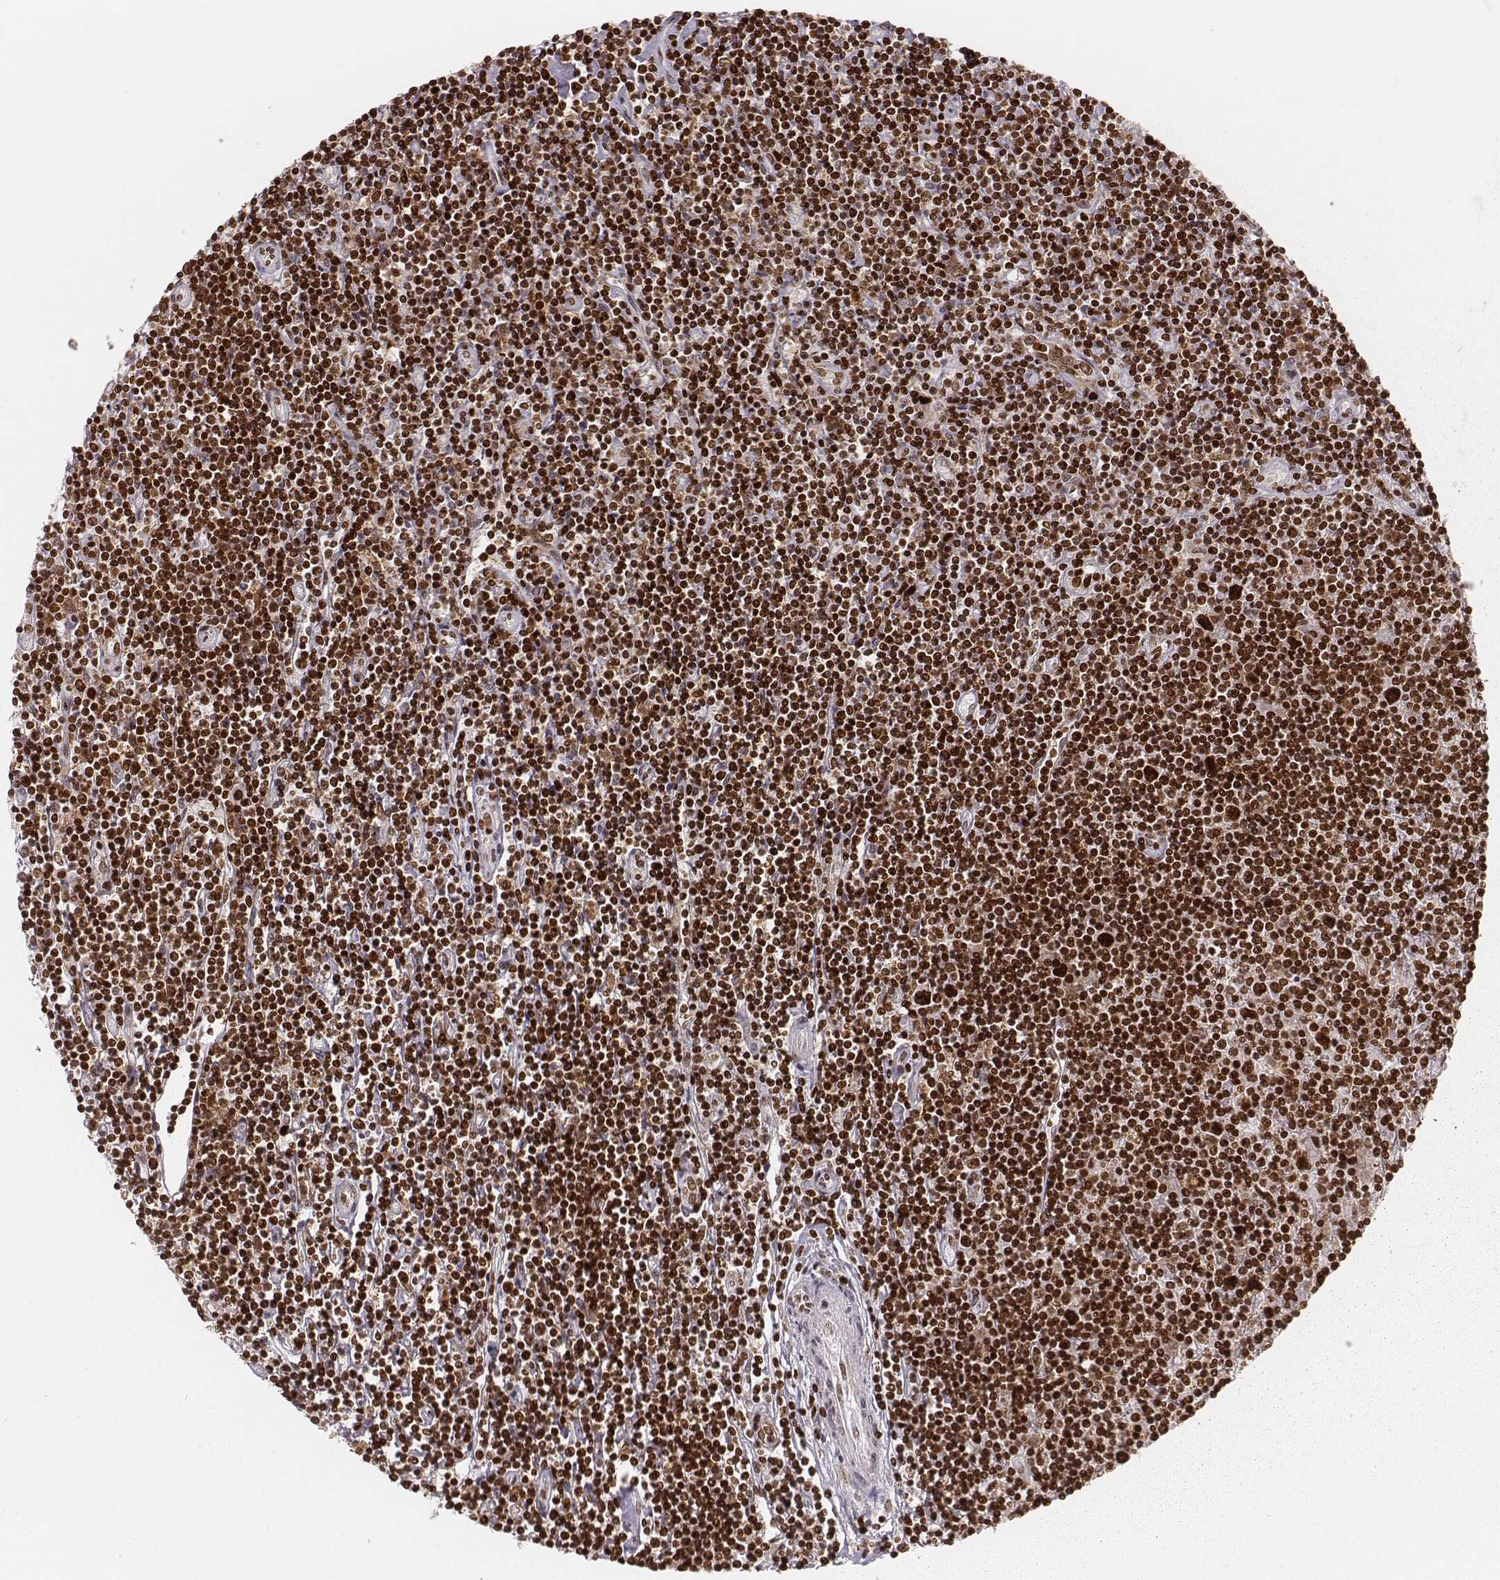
{"staining": {"intensity": "strong", "quantity": ">75%", "location": "nuclear"}, "tissue": "lymphoma", "cell_type": "Tumor cells", "image_type": "cancer", "snomed": [{"axis": "morphology", "description": "Hodgkin's disease, NOS"}, {"axis": "topography", "description": "Lymph node"}], "caption": "This is an image of immunohistochemistry staining of Hodgkin's disease, which shows strong staining in the nuclear of tumor cells.", "gene": "PARP1", "patient": {"sex": "male", "age": 40}}